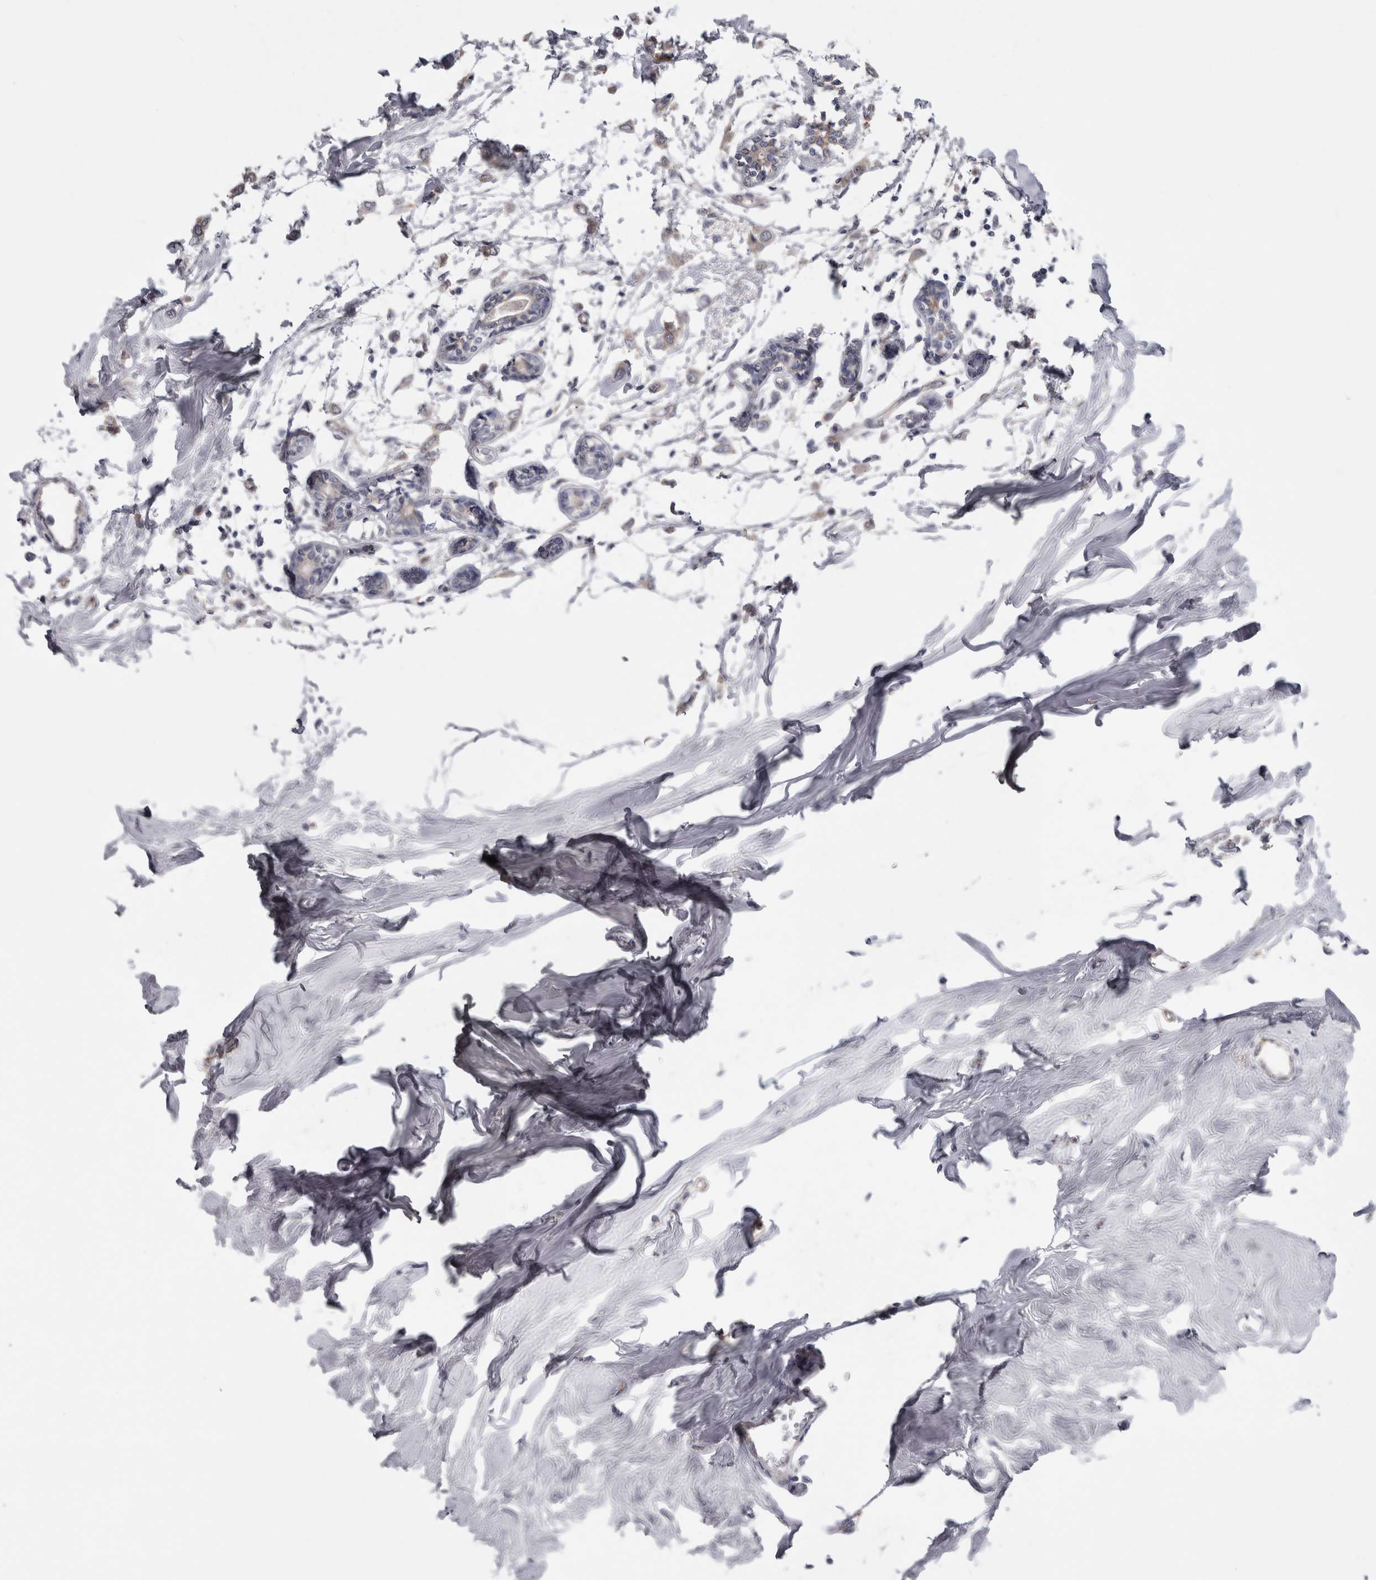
{"staining": {"intensity": "weak", "quantity": "<25%", "location": "cytoplasmic/membranous"}, "tissue": "breast cancer", "cell_type": "Tumor cells", "image_type": "cancer", "snomed": [{"axis": "morphology", "description": "Lobular carcinoma"}, {"axis": "topography", "description": "Breast"}], "caption": "Immunohistochemistry photomicrograph of breast cancer stained for a protein (brown), which reveals no expression in tumor cells.", "gene": "NECTIN2", "patient": {"sex": "female", "age": 51}}